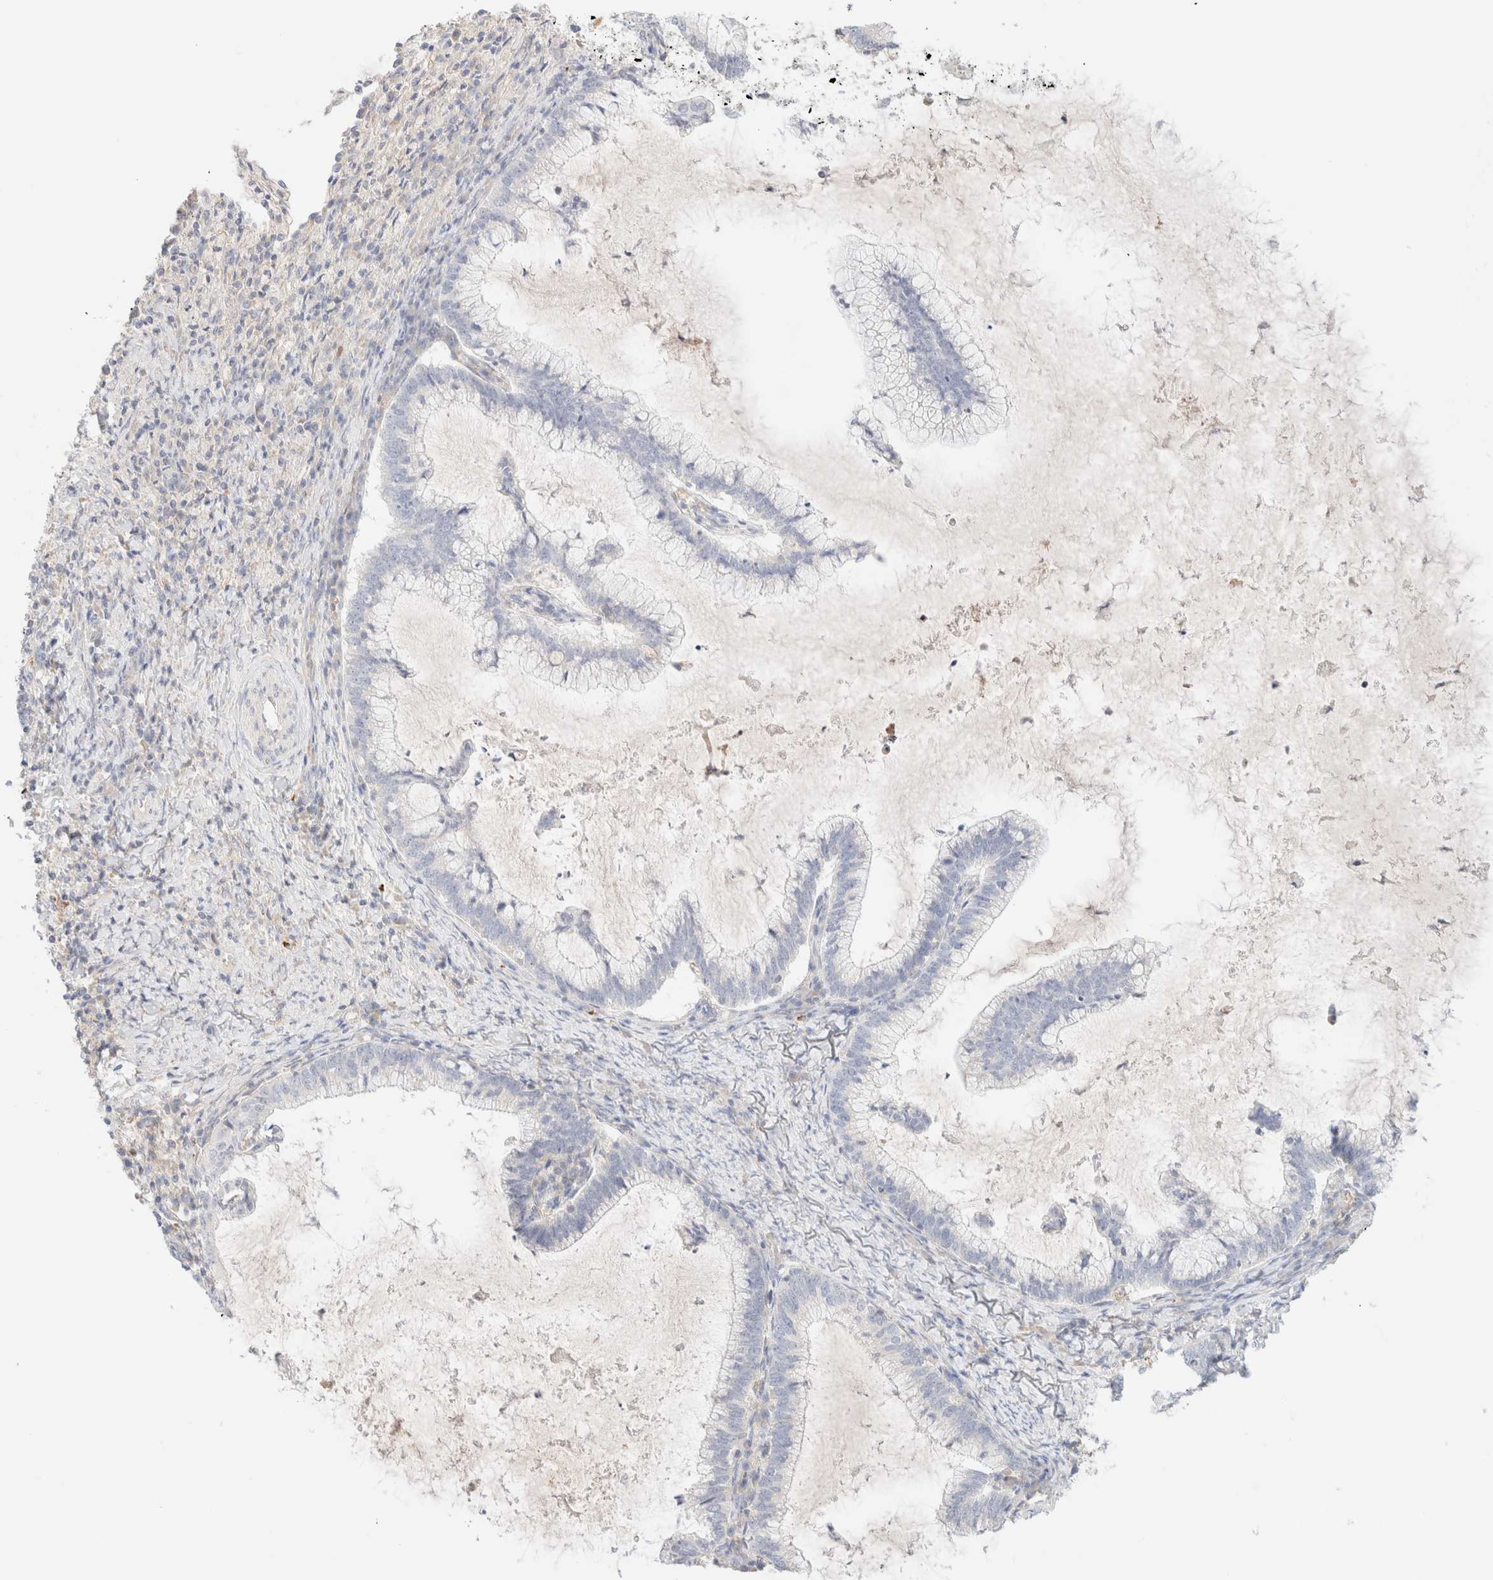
{"staining": {"intensity": "negative", "quantity": "none", "location": "none"}, "tissue": "cervical cancer", "cell_type": "Tumor cells", "image_type": "cancer", "snomed": [{"axis": "morphology", "description": "Adenocarcinoma, NOS"}, {"axis": "topography", "description": "Cervix"}], "caption": "Tumor cells show no significant positivity in adenocarcinoma (cervical). (IHC, brightfield microscopy, high magnification).", "gene": "SARM1", "patient": {"sex": "female", "age": 36}}